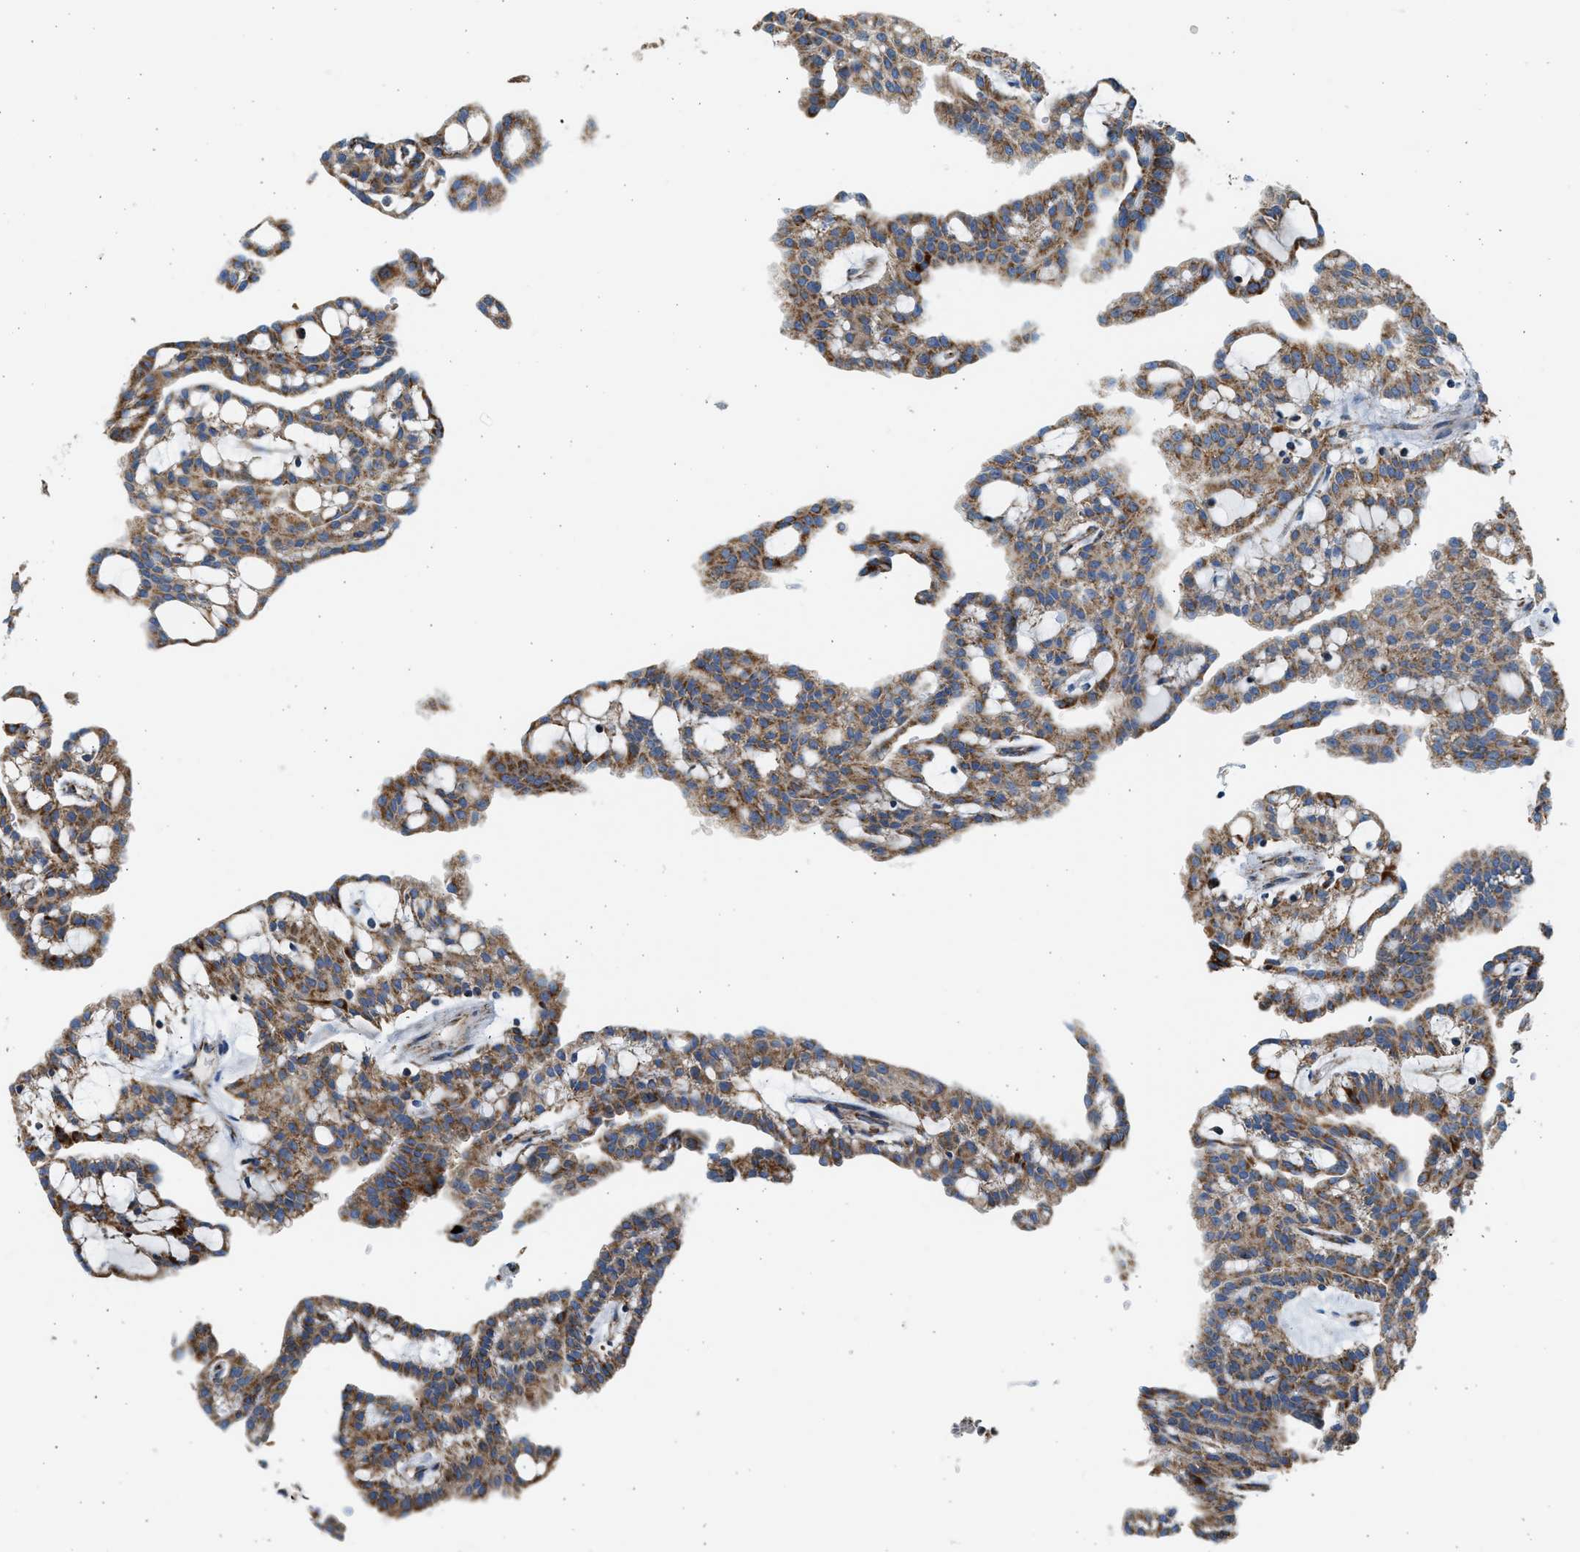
{"staining": {"intensity": "moderate", "quantity": ">75%", "location": "cytoplasmic/membranous"}, "tissue": "renal cancer", "cell_type": "Tumor cells", "image_type": "cancer", "snomed": [{"axis": "morphology", "description": "Adenocarcinoma, NOS"}, {"axis": "topography", "description": "Kidney"}], "caption": "This histopathology image shows IHC staining of renal cancer, with medium moderate cytoplasmic/membranous positivity in approximately >75% of tumor cells.", "gene": "KCNMB3", "patient": {"sex": "male", "age": 63}}